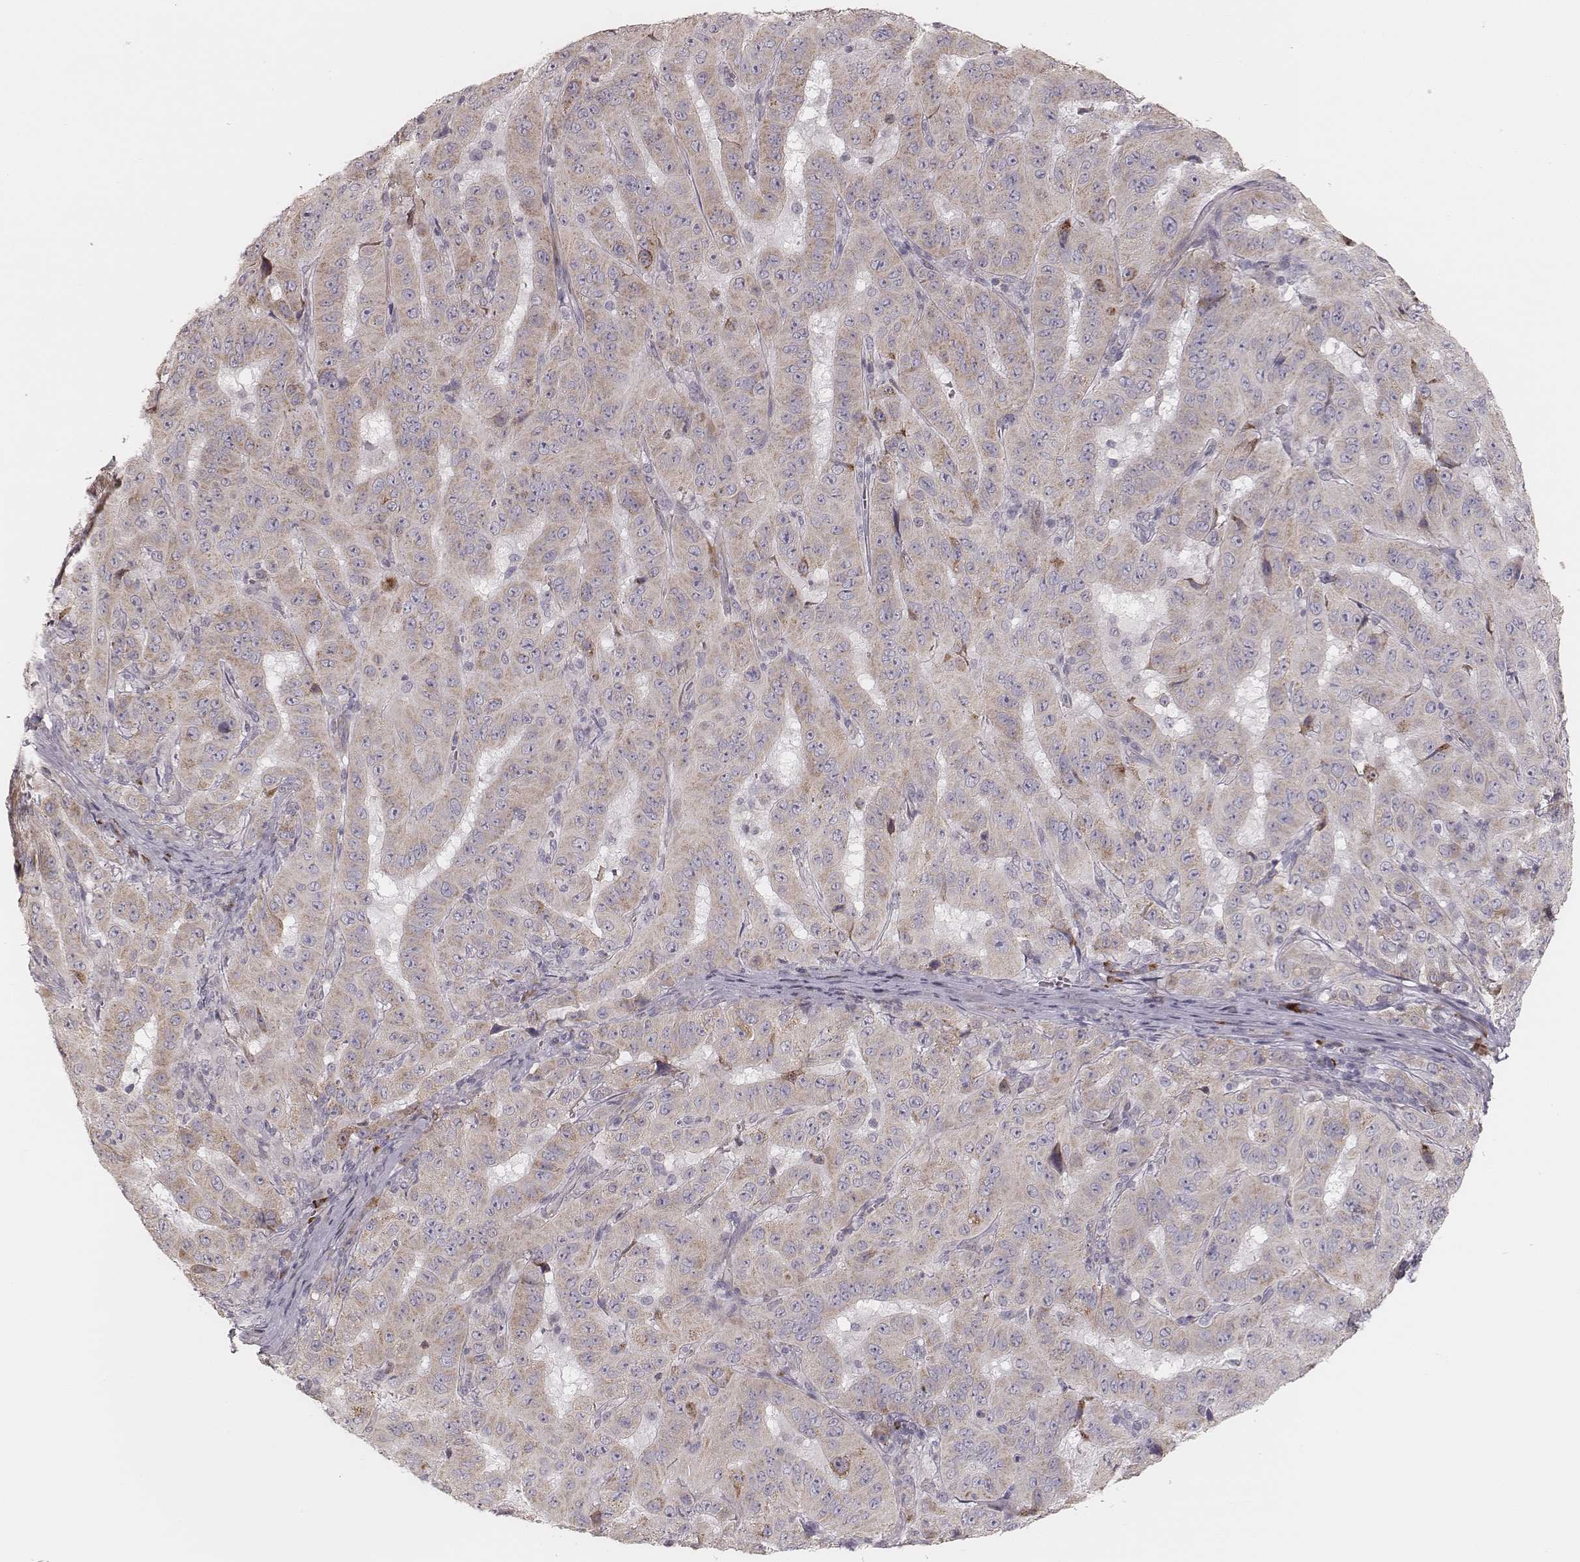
{"staining": {"intensity": "weak", "quantity": ">75%", "location": "cytoplasmic/membranous"}, "tissue": "pancreatic cancer", "cell_type": "Tumor cells", "image_type": "cancer", "snomed": [{"axis": "morphology", "description": "Adenocarcinoma, NOS"}, {"axis": "topography", "description": "Pancreas"}], "caption": "Immunohistochemistry (IHC) (DAB) staining of human pancreatic cancer shows weak cytoplasmic/membranous protein positivity in about >75% of tumor cells.", "gene": "KIF5C", "patient": {"sex": "male", "age": 63}}